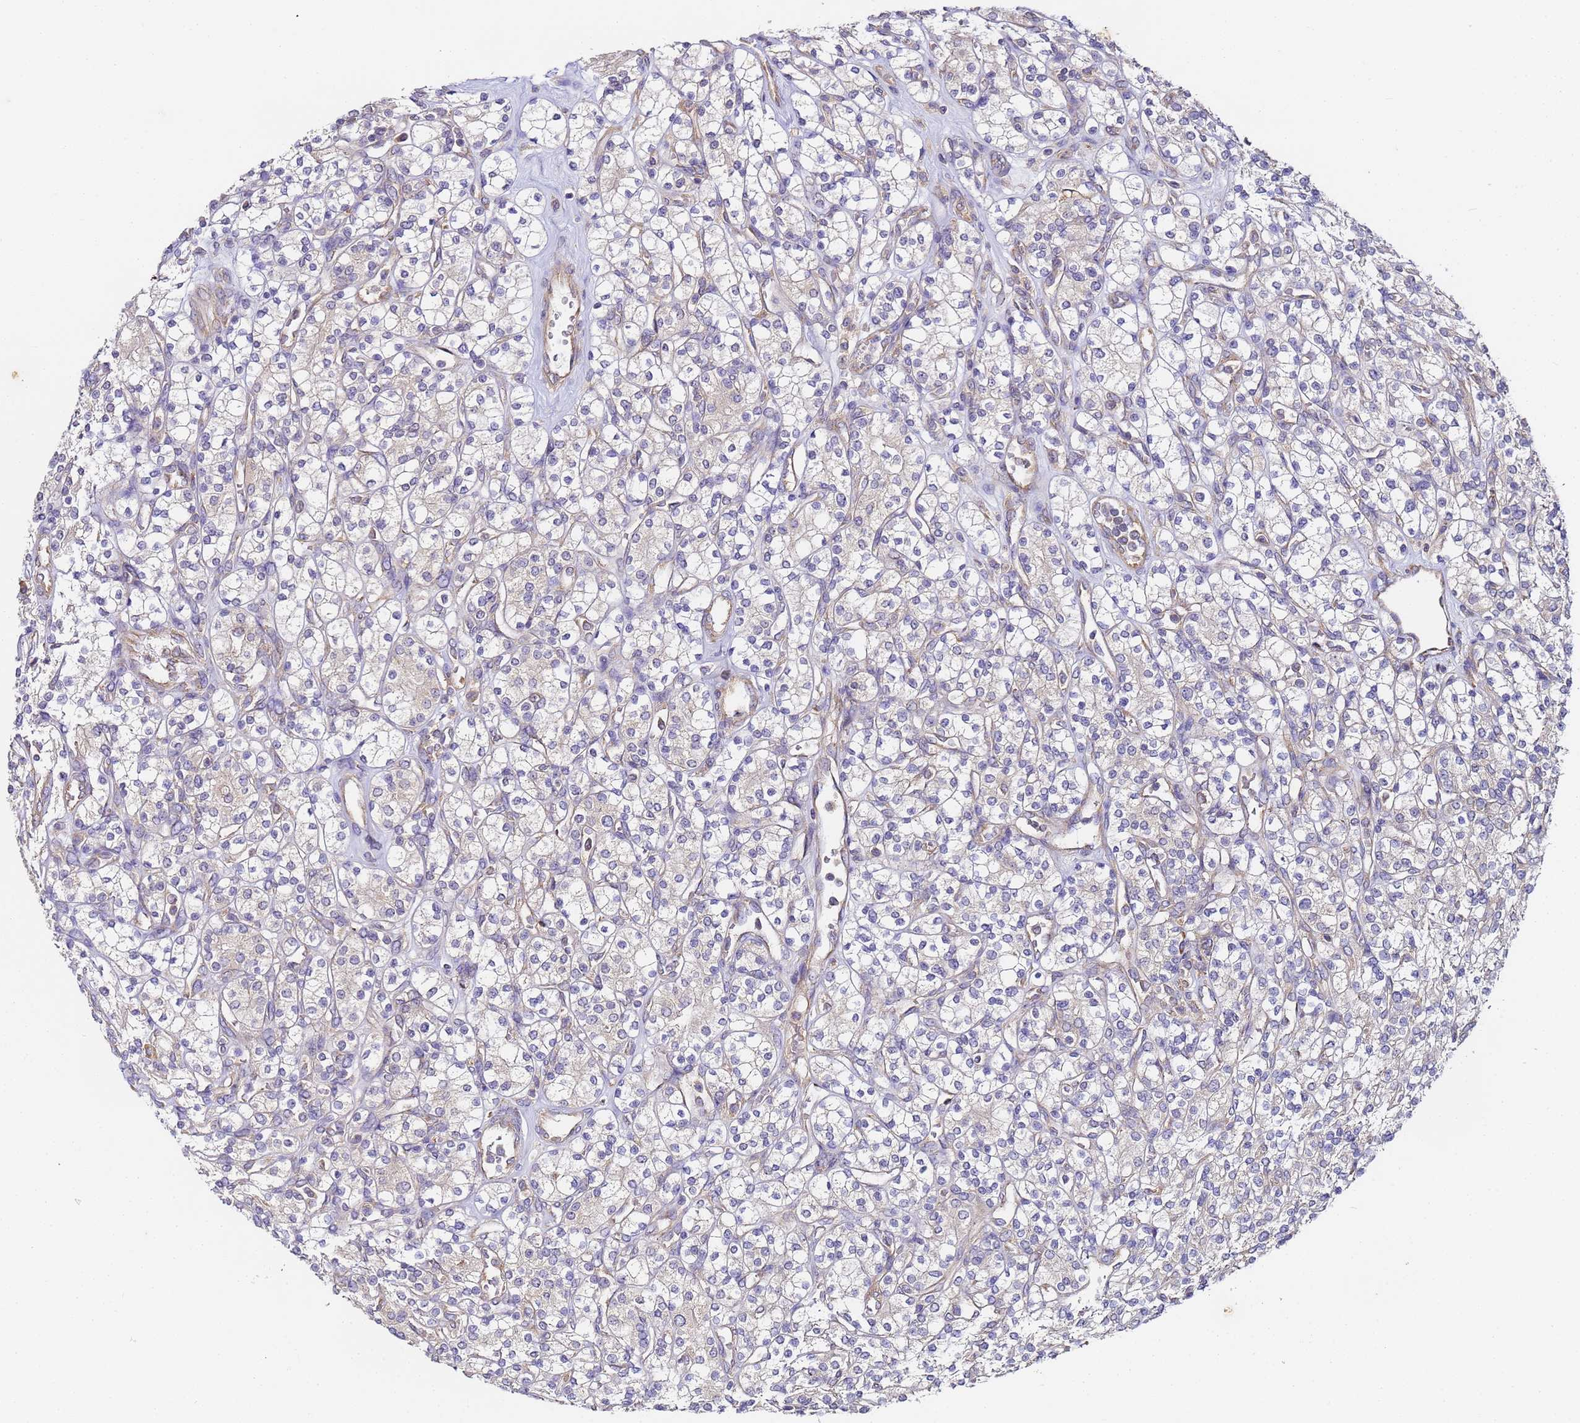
{"staining": {"intensity": "negative", "quantity": "none", "location": "none"}, "tissue": "renal cancer", "cell_type": "Tumor cells", "image_type": "cancer", "snomed": [{"axis": "morphology", "description": "Adenocarcinoma, NOS"}, {"axis": "topography", "description": "Kidney"}], "caption": "Immunohistochemical staining of human adenocarcinoma (renal) exhibits no significant staining in tumor cells.", "gene": "RPL13A", "patient": {"sex": "male", "age": 77}}